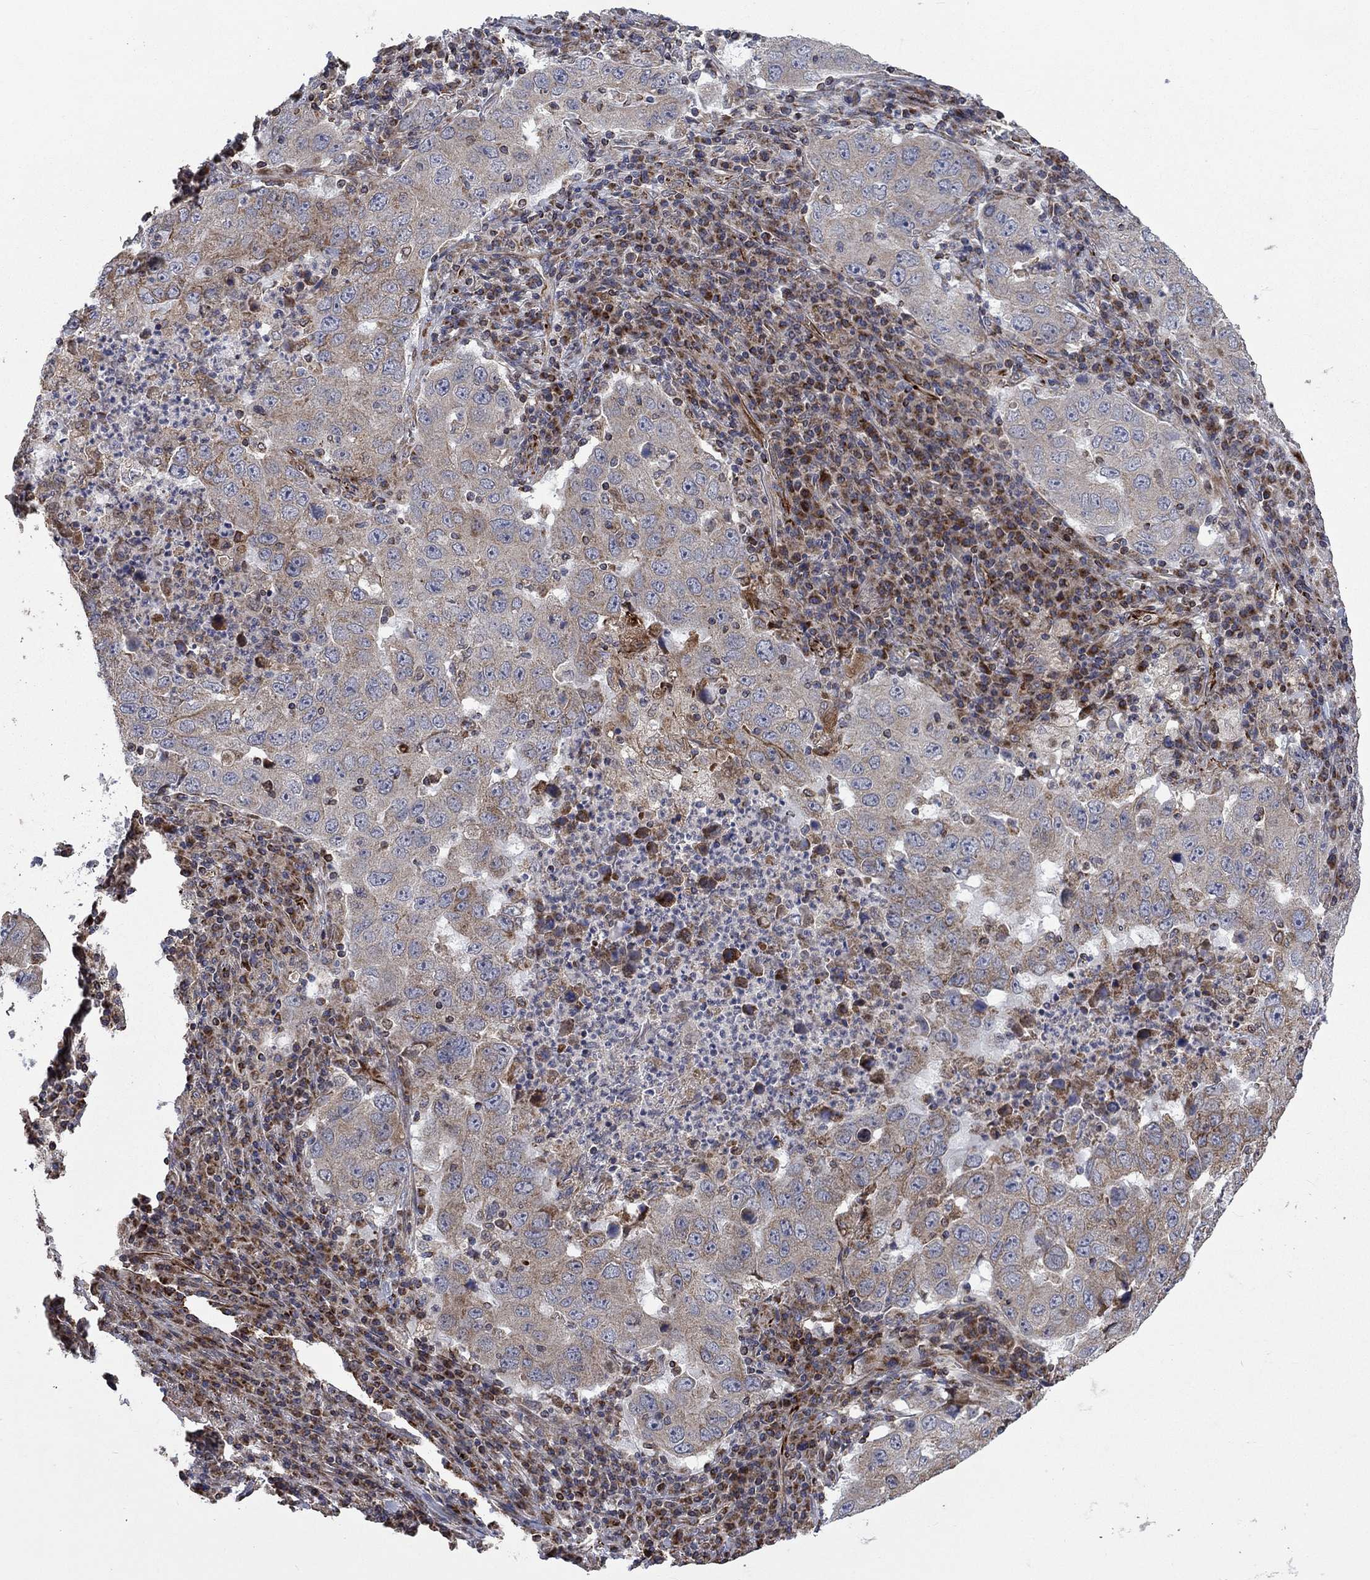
{"staining": {"intensity": "moderate", "quantity": "<25%", "location": "cytoplasmic/membranous"}, "tissue": "lung cancer", "cell_type": "Tumor cells", "image_type": "cancer", "snomed": [{"axis": "morphology", "description": "Adenocarcinoma, NOS"}, {"axis": "topography", "description": "Lung"}], "caption": "Brown immunohistochemical staining in lung cancer (adenocarcinoma) demonstrates moderate cytoplasmic/membranous positivity in approximately <25% of tumor cells.", "gene": "NDUFC1", "patient": {"sex": "male", "age": 73}}